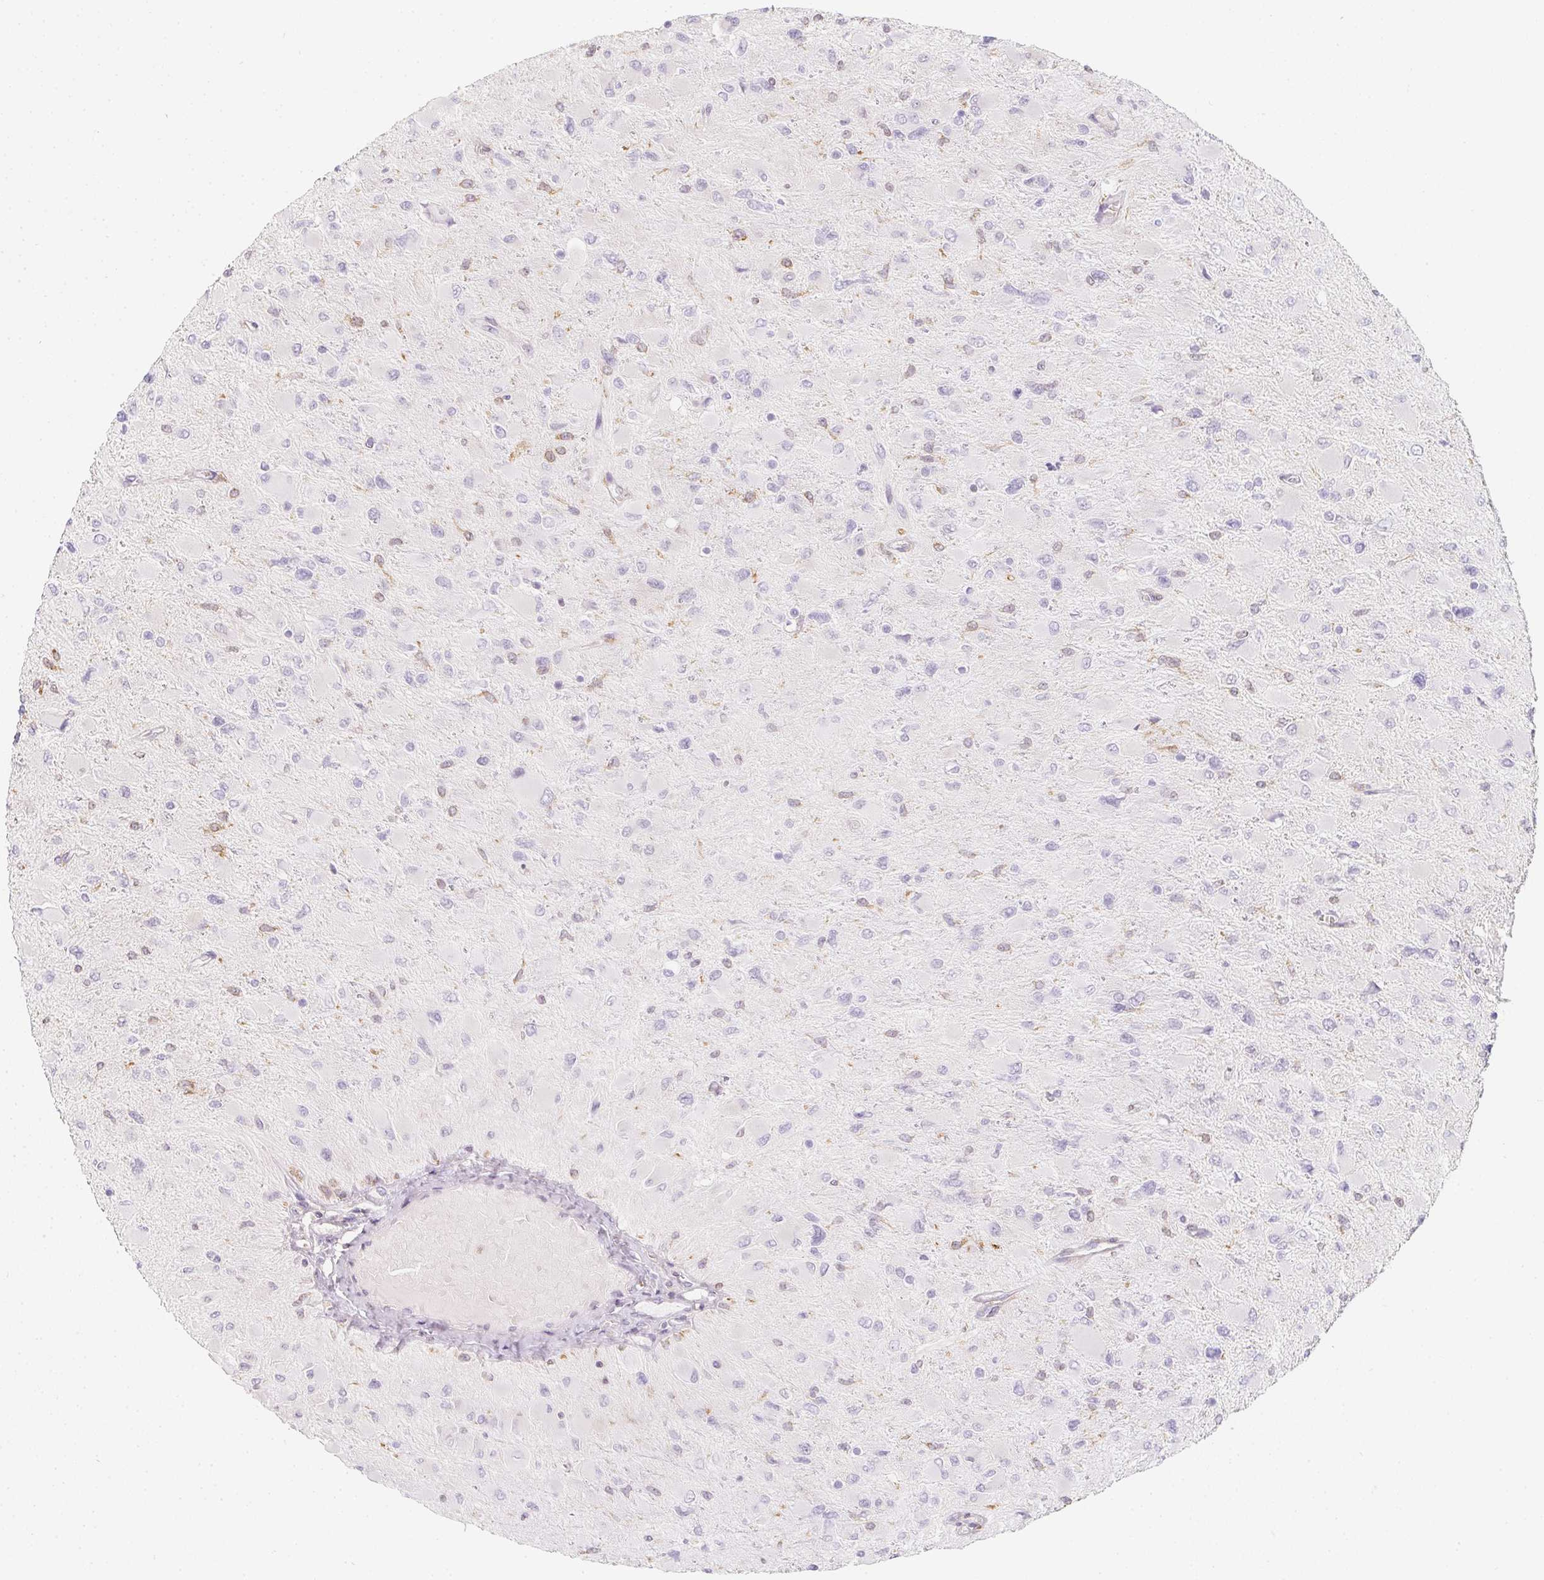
{"staining": {"intensity": "negative", "quantity": "none", "location": "none"}, "tissue": "glioma", "cell_type": "Tumor cells", "image_type": "cancer", "snomed": [{"axis": "morphology", "description": "Glioma, malignant, High grade"}, {"axis": "topography", "description": "Cerebral cortex"}], "caption": "Immunohistochemical staining of human glioma demonstrates no significant staining in tumor cells. (DAB immunohistochemistry (IHC) visualized using brightfield microscopy, high magnification).", "gene": "SOAT1", "patient": {"sex": "female", "age": 36}}